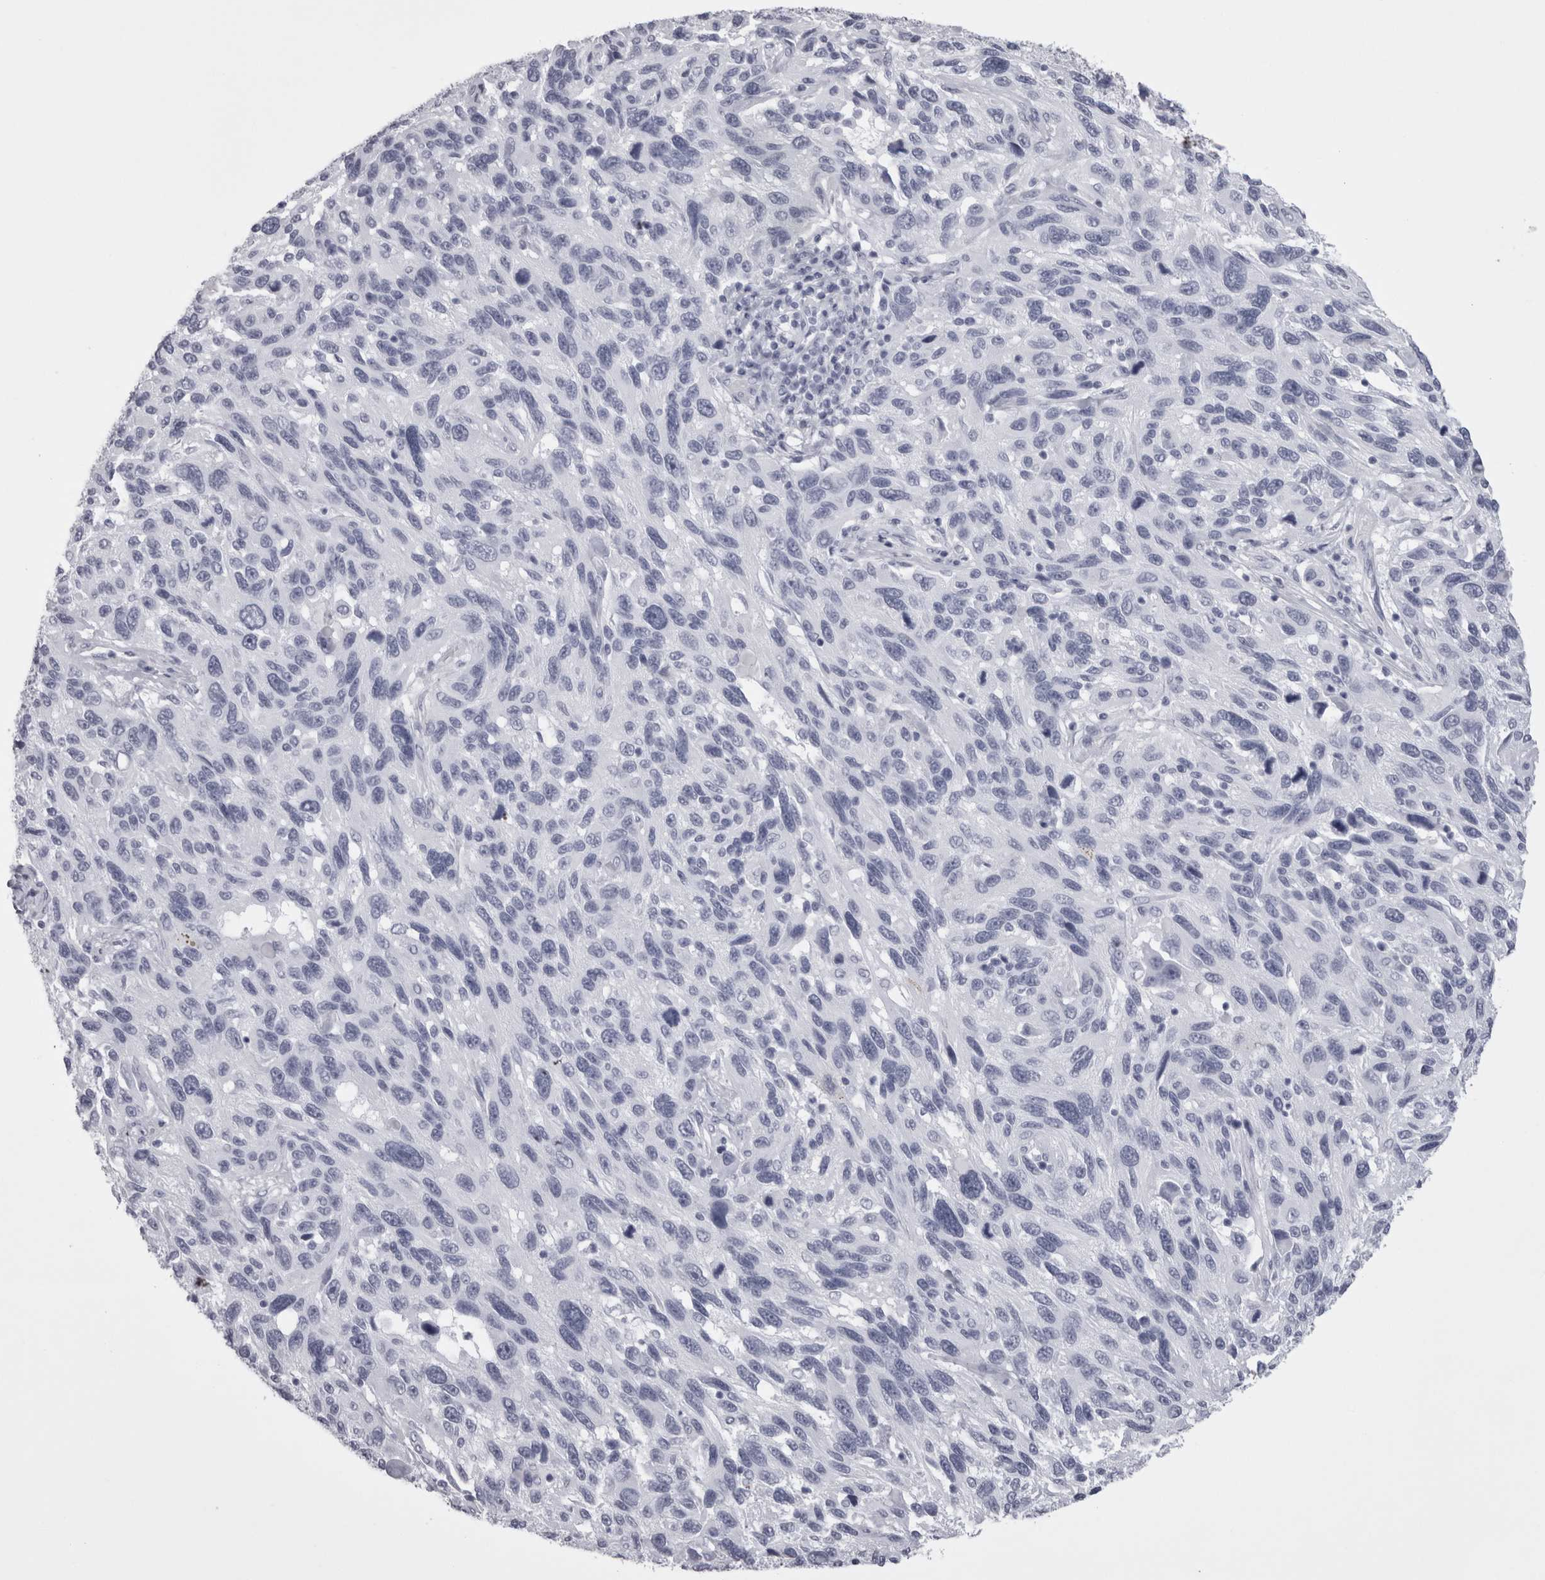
{"staining": {"intensity": "negative", "quantity": "none", "location": "none"}, "tissue": "melanoma", "cell_type": "Tumor cells", "image_type": "cancer", "snomed": [{"axis": "morphology", "description": "Malignant melanoma, NOS"}, {"axis": "topography", "description": "Skin"}], "caption": "There is no significant staining in tumor cells of malignant melanoma.", "gene": "SKAP1", "patient": {"sex": "male", "age": 53}}